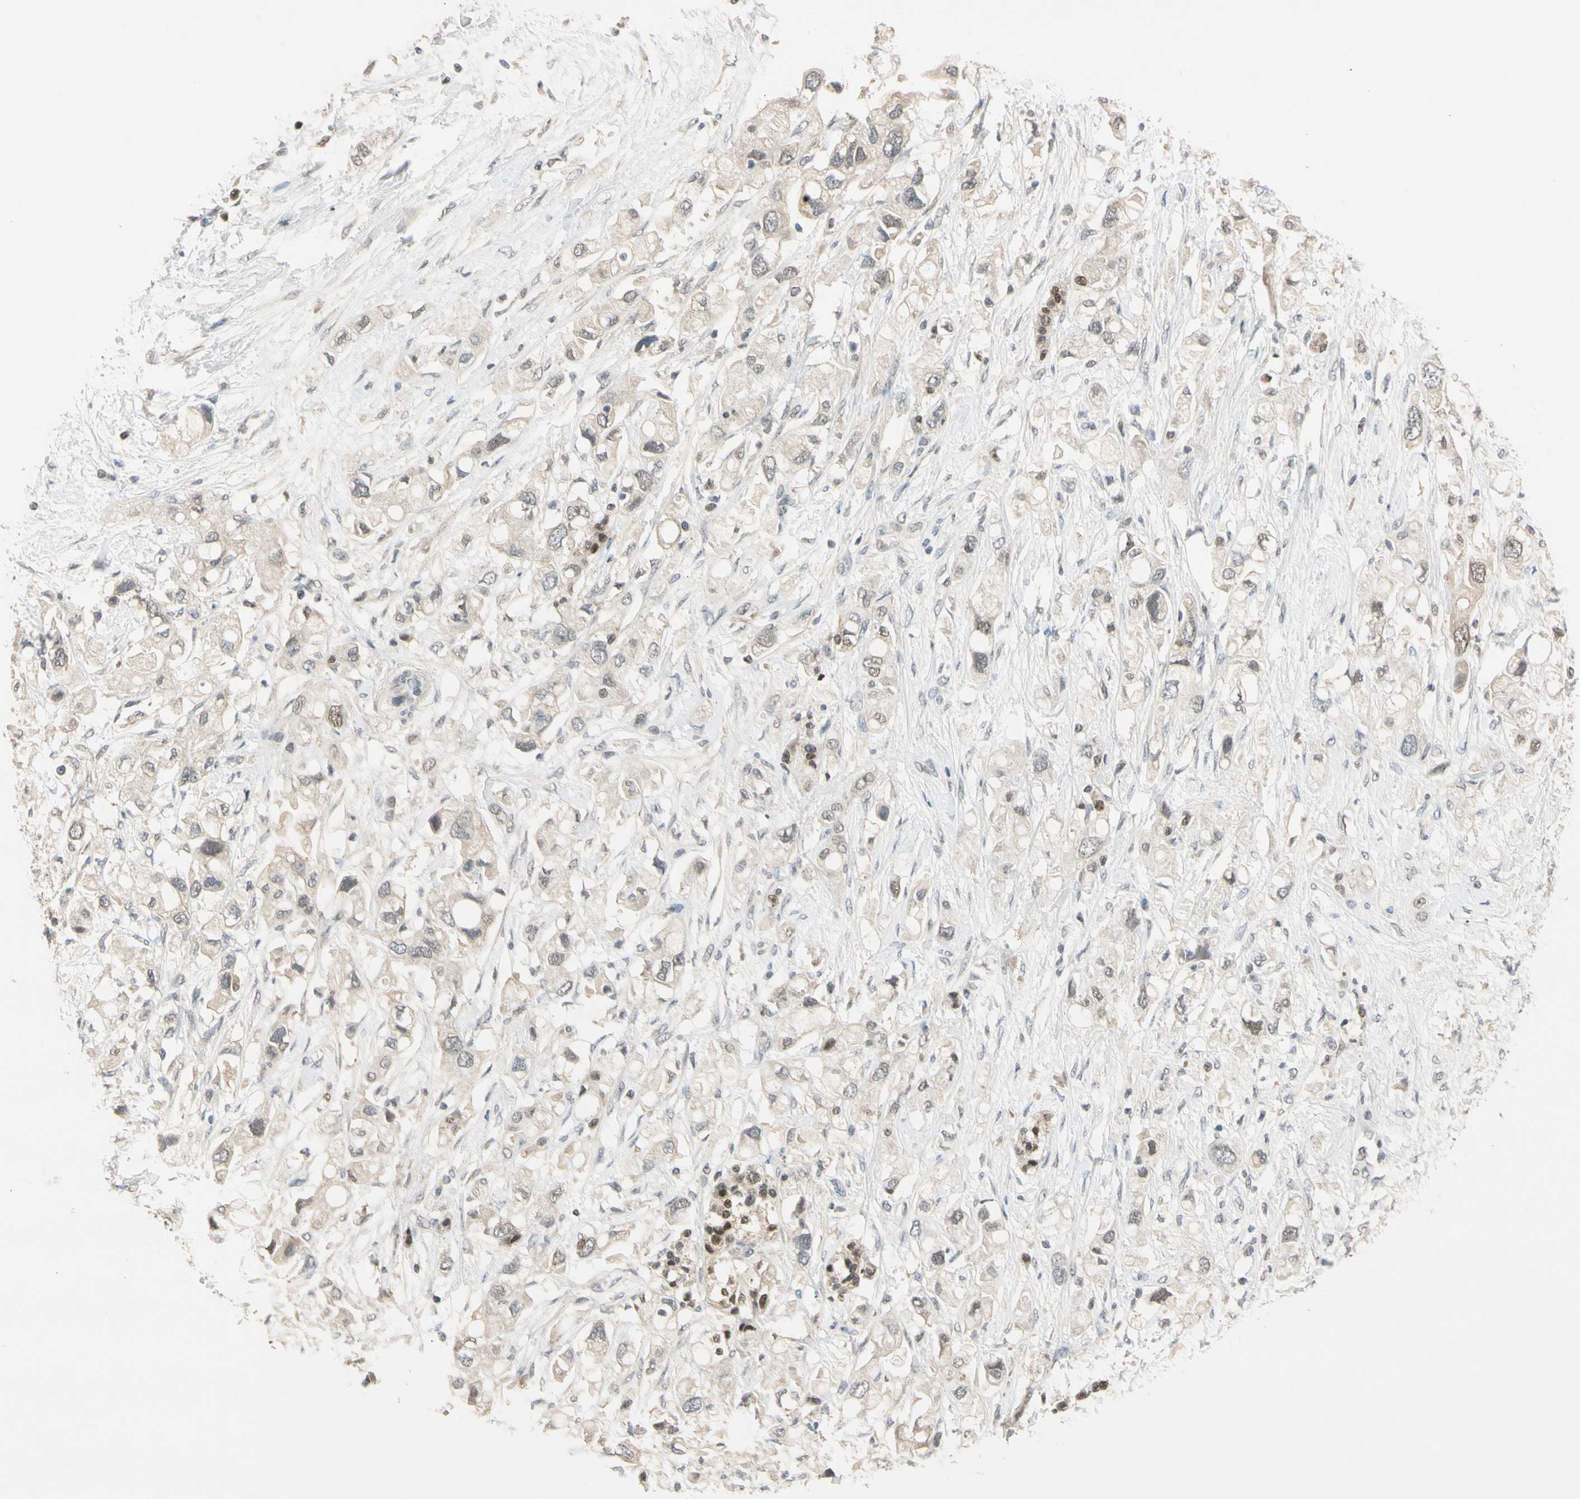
{"staining": {"intensity": "weak", "quantity": ">75%", "location": "cytoplasmic/membranous,nuclear"}, "tissue": "pancreatic cancer", "cell_type": "Tumor cells", "image_type": "cancer", "snomed": [{"axis": "morphology", "description": "Adenocarcinoma, NOS"}, {"axis": "topography", "description": "Pancreas"}], "caption": "Immunohistochemical staining of pancreatic adenocarcinoma demonstrates low levels of weak cytoplasmic/membranous and nuclear staining in about >75% of tumor cells. The protein of interest is stained brown, and the nuclei are stained in blue (DAB IHC with brightfield microscopy, high magnification).", "gene": "RIOX2", "patient": {"sex": "female", "age": 56}}